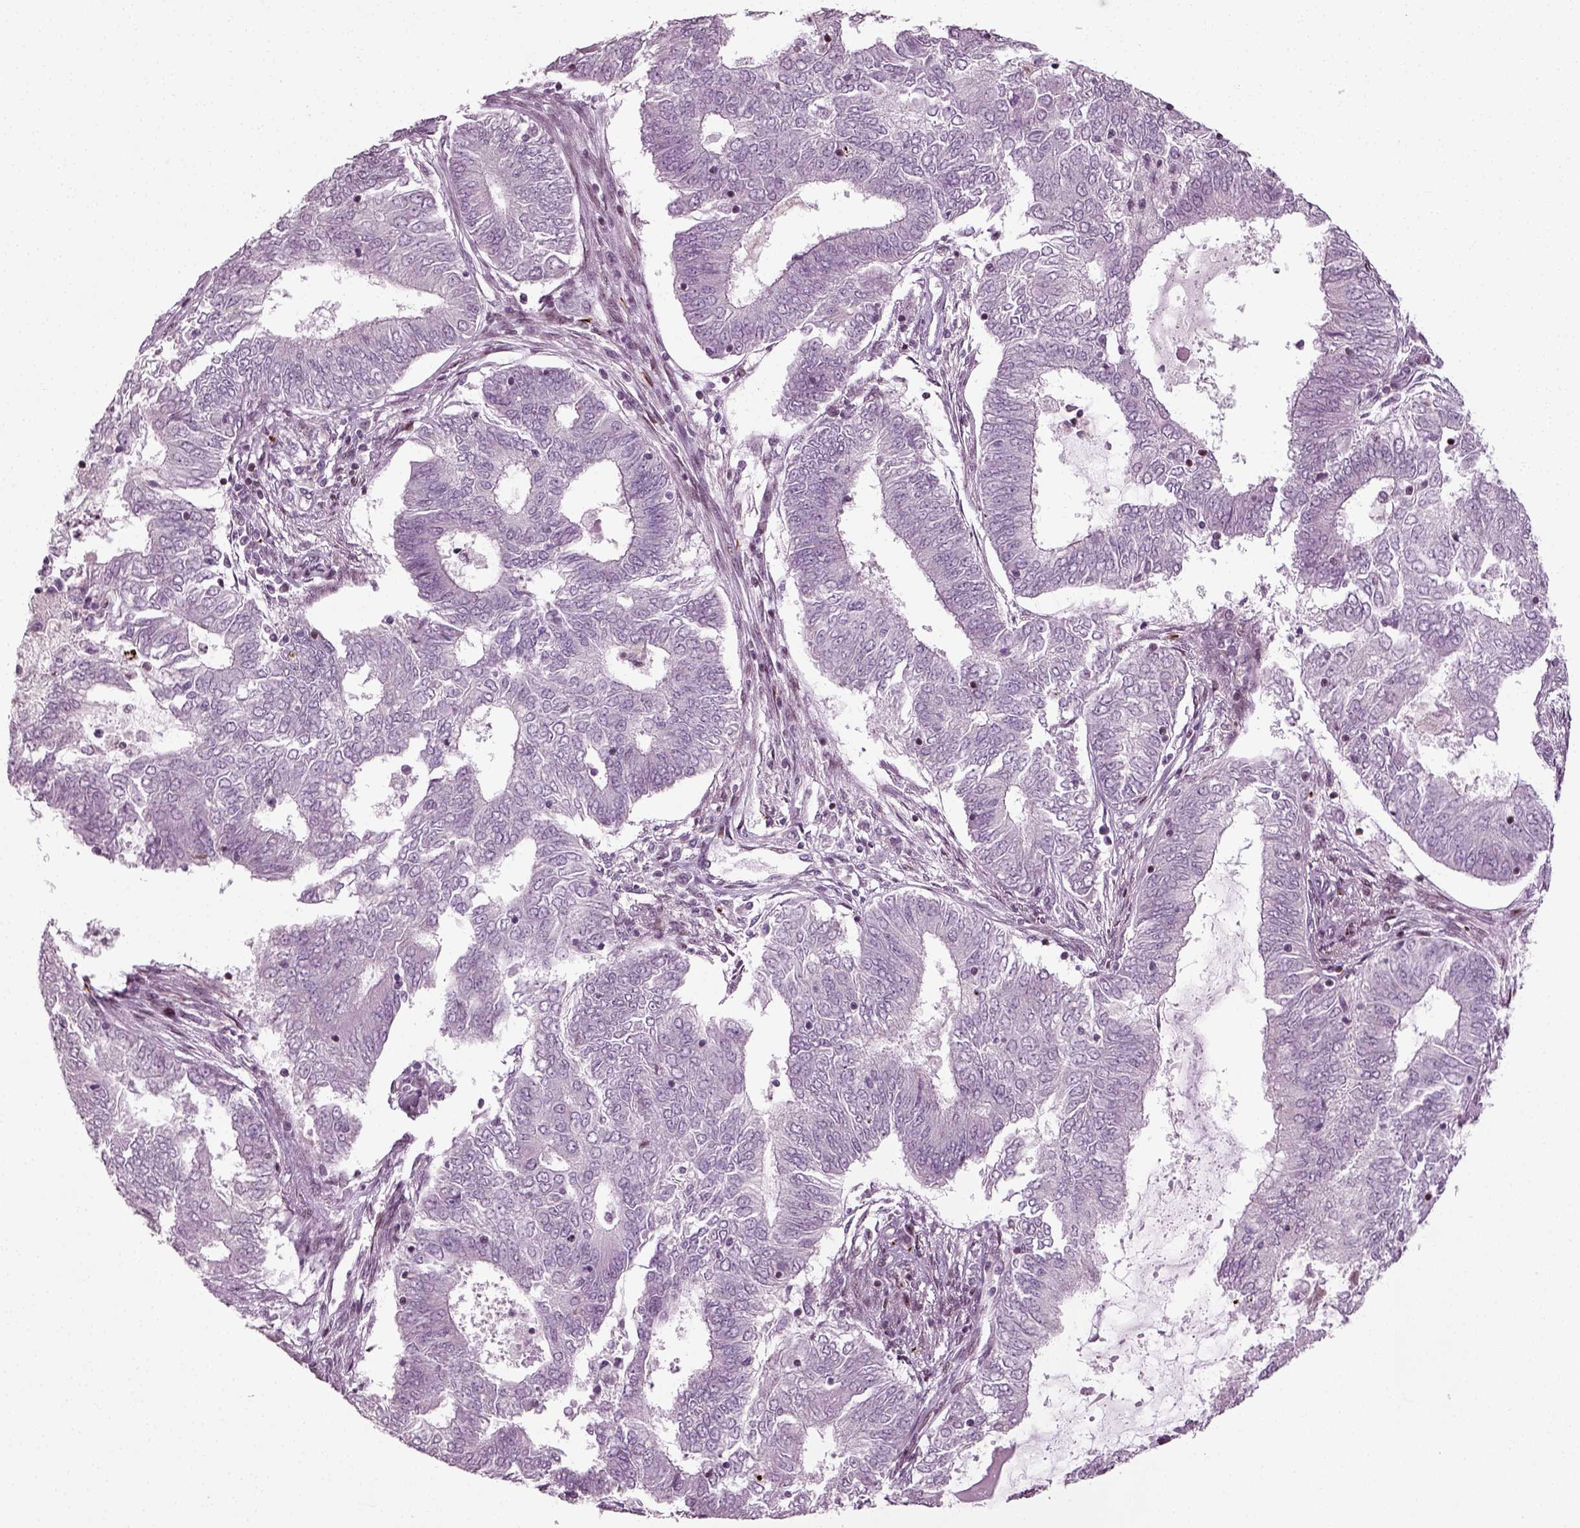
{"staining": {"intensity": "negative", "quantity": "none", "location": "none"}, "tissue": "endometrial cancer", "cell_type": "Tumor cells", "image_type": "cancer", "snomed": [{"axis": "morphology", "description": "Adenocarcinoma, NOS"}, {"axis": "topography", "description": "Endometrium"}], "caption": "This is an immunohistochemistry (IHC) histopathology image of adenocarcinoma (endometrial). There is no expression in tumor cells.", "gene": "HEYL", "patient": {"sex": "female", "age": 62}}